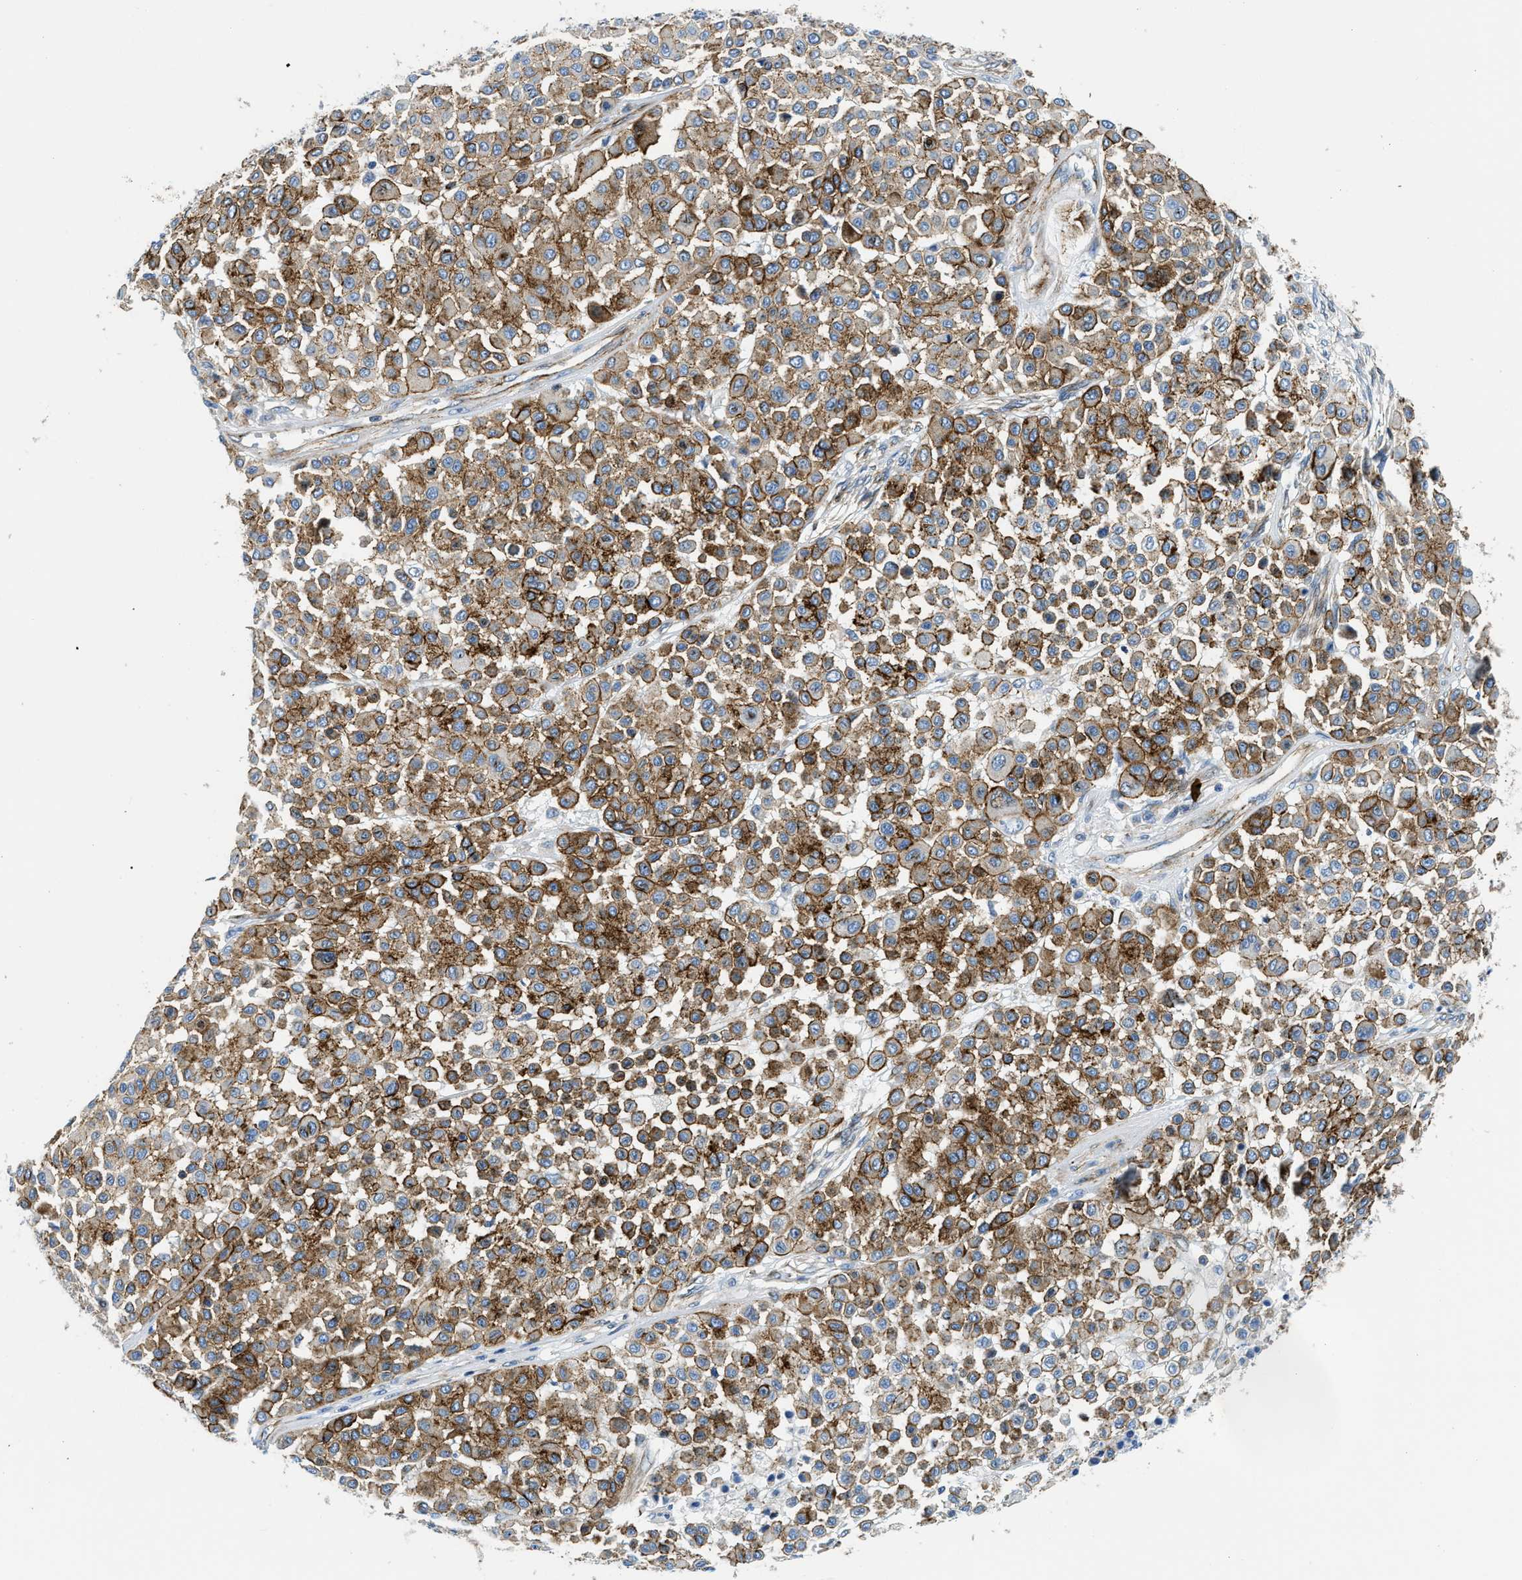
{"staining": {"intensity": "moderate", "quantity": ">75%", "location": "cytoplasmic/membranous"}, "tissue": "melanoma", "cell_type": "Tumor cells", "image_type": "cancer", "snomed": [{"axis": "morphology", "description": "Malignant melanoma, Metastatic site"}, {"axis": "topography", "description": "Soft tissue"}], "caption": "This image shows malignant melanoma (metastatic site) stained with immunohistochemistry (IHC) to label a protein in brown. The cytoplasmic/membranous of tumor cells show moderate positivity for the protein. Nuclei are counter-stained blue.", "gene": "CUTA", "patient": {"sex": "male", "age": 41}}